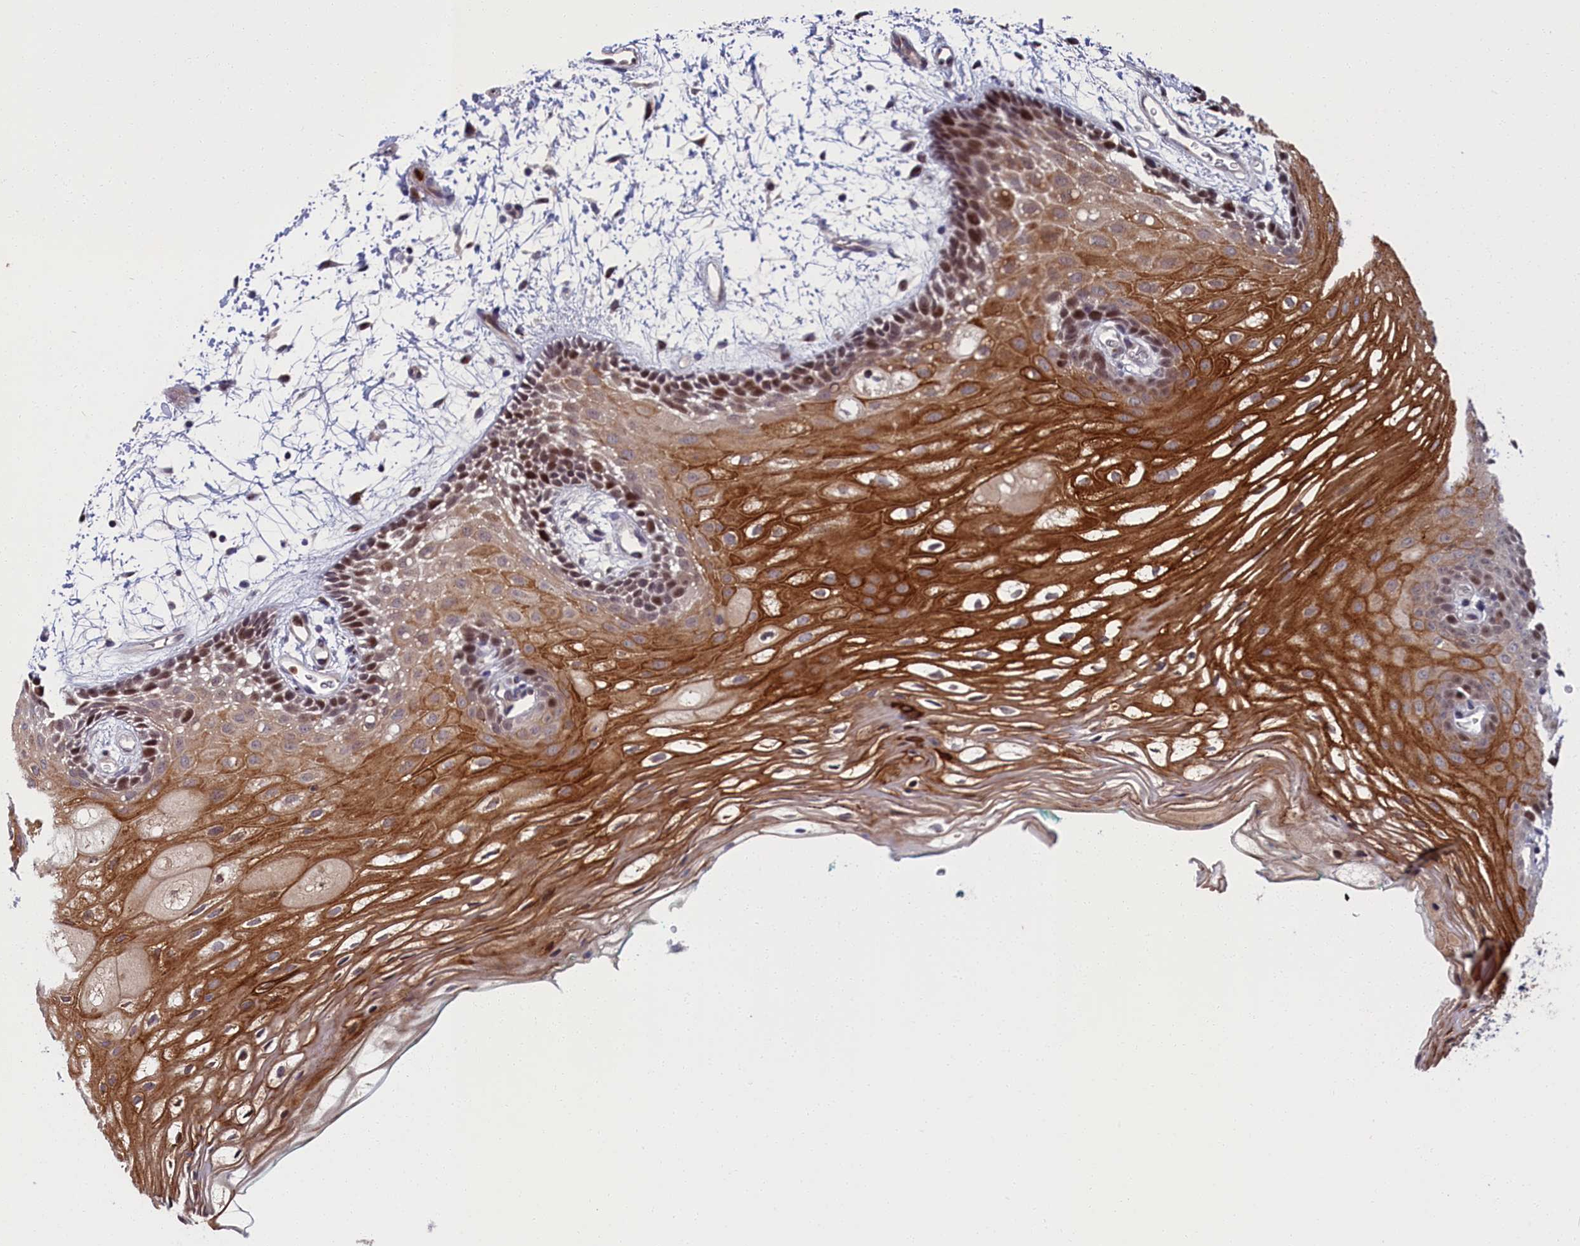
{"staining": {"intensity": "strong", "quantity": ">75%", "location": "cytoplasmic/membranous,nuclear"}, "tissue": "oral mucosa", "cell_type": "Squamous epithelial cells", "image_type": "normal", "snomed": [{"axis": "morphology", "description": "Normal tissue, NOS"}, {"axis": "topography", "description": "Skeletal muscle"}, {"axis": "topography", "description": "Oral tissue"}, {"axis": "topography", "description": "Peripheral nerve tissue"}], "caption": "Oral mucosa stained with a brown dye reveals strong cytoplasmic/membranous,nuclear positive positivity in about >75% of squamous epithelial cells.", "gene": "LIG1", "patient": {"sex": "female", "age": 84}}